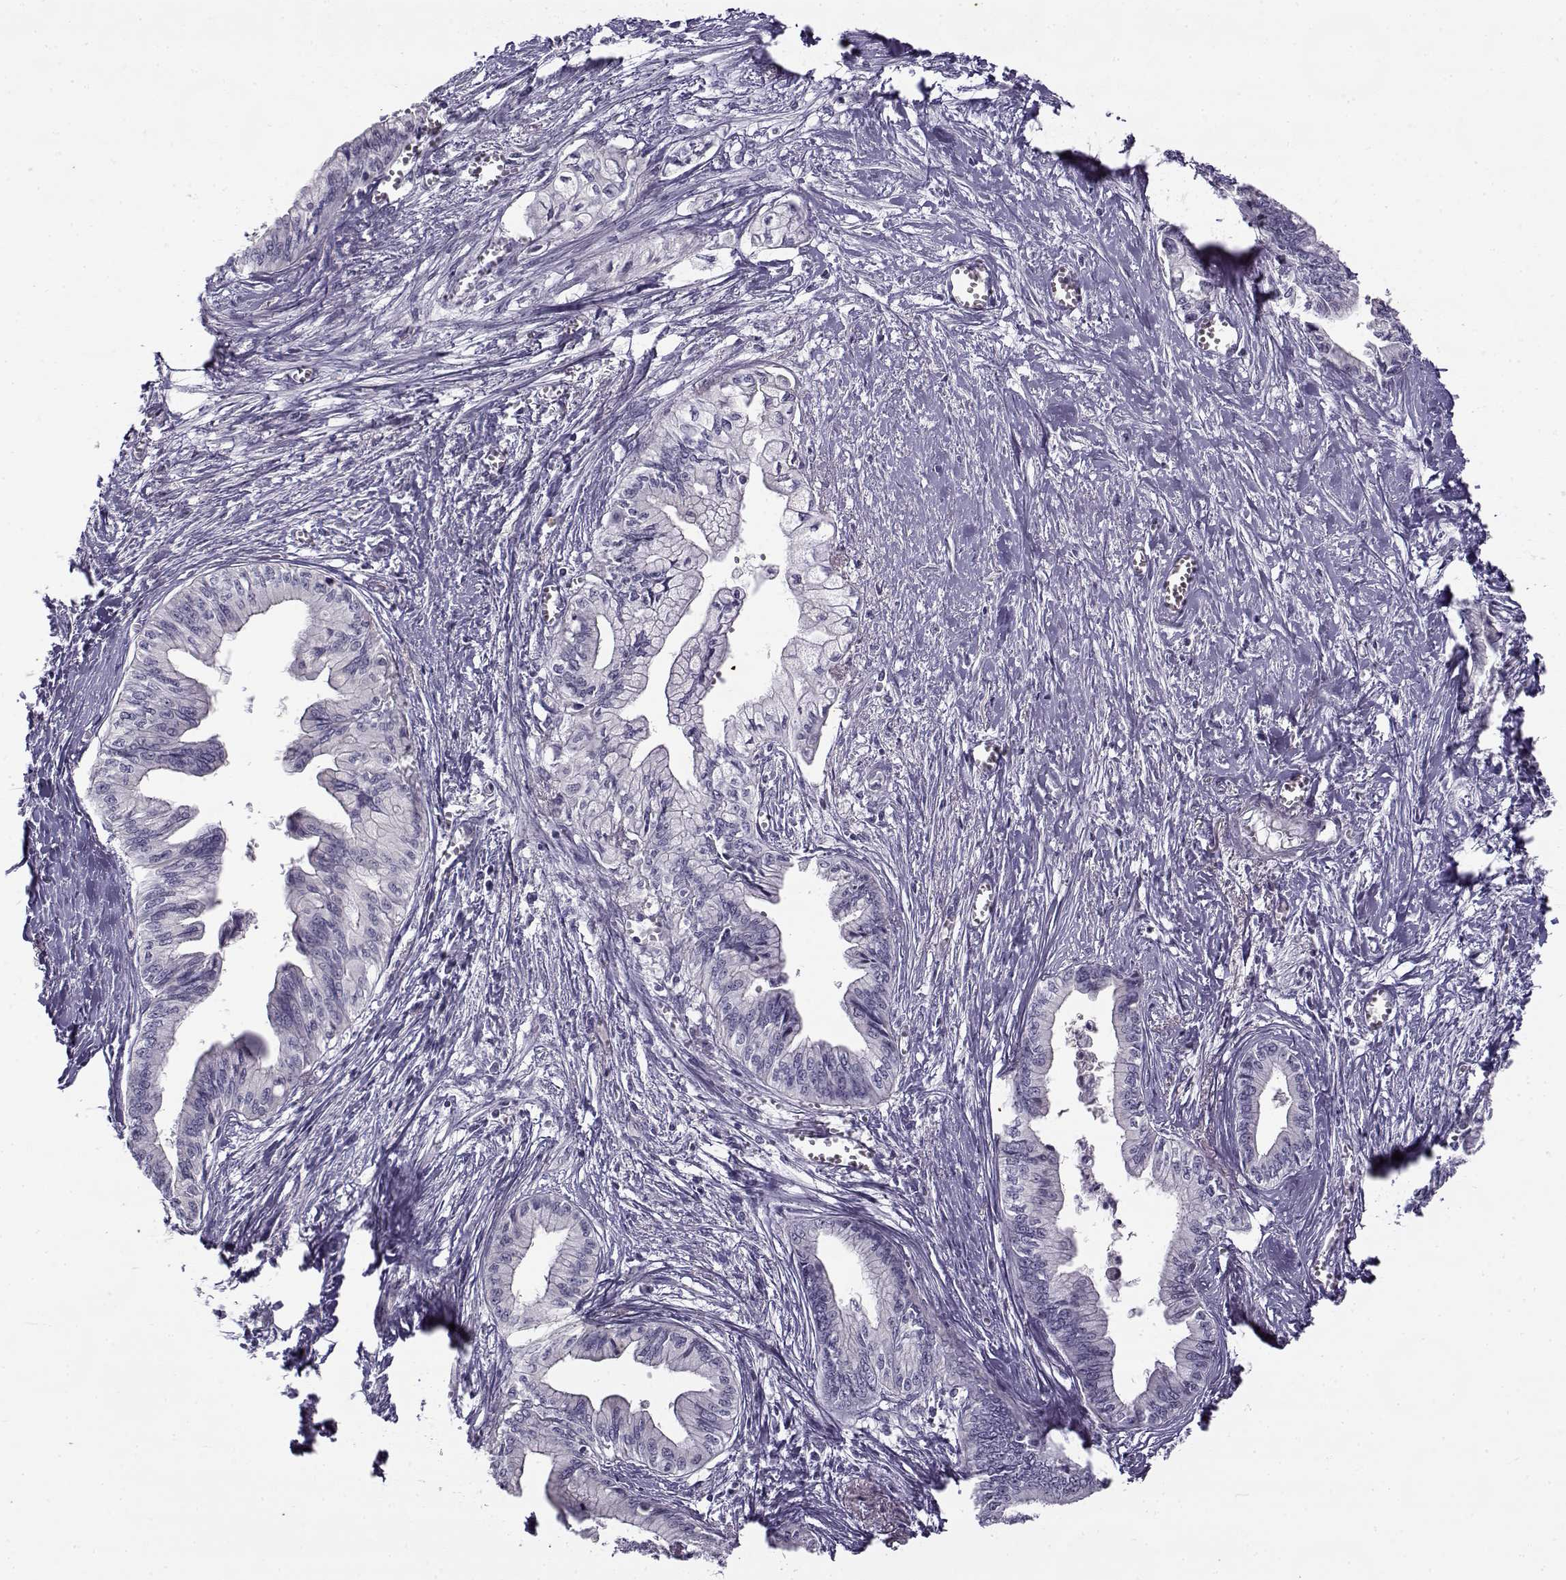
{"staining": {"intensity": "negative", "quantity": "none", "location": "none"}, "tissue": "pancreatic cancer", "cell_type": "Tumor cells", "image_type": "cancer", "snomed": [{"axis": "morphology", "description": "Adenocarcinoma, NOS"}, {"axis": "topography", "description": "Pancreas"}], "caption": "This photomicrograph is of adenocarcinoma (pancreatic) stained with immunohistochemistry to label a protein in brown with the nuclei are counter-stained blue. There is no expression in tumor cells. (DAB (3,3'-diaminobenzidine) immunohistochemistry visualized using brightfield microscopy, high magnification).", "gene": "TEX55", "patient": {"sex": "female", "age": 61}}